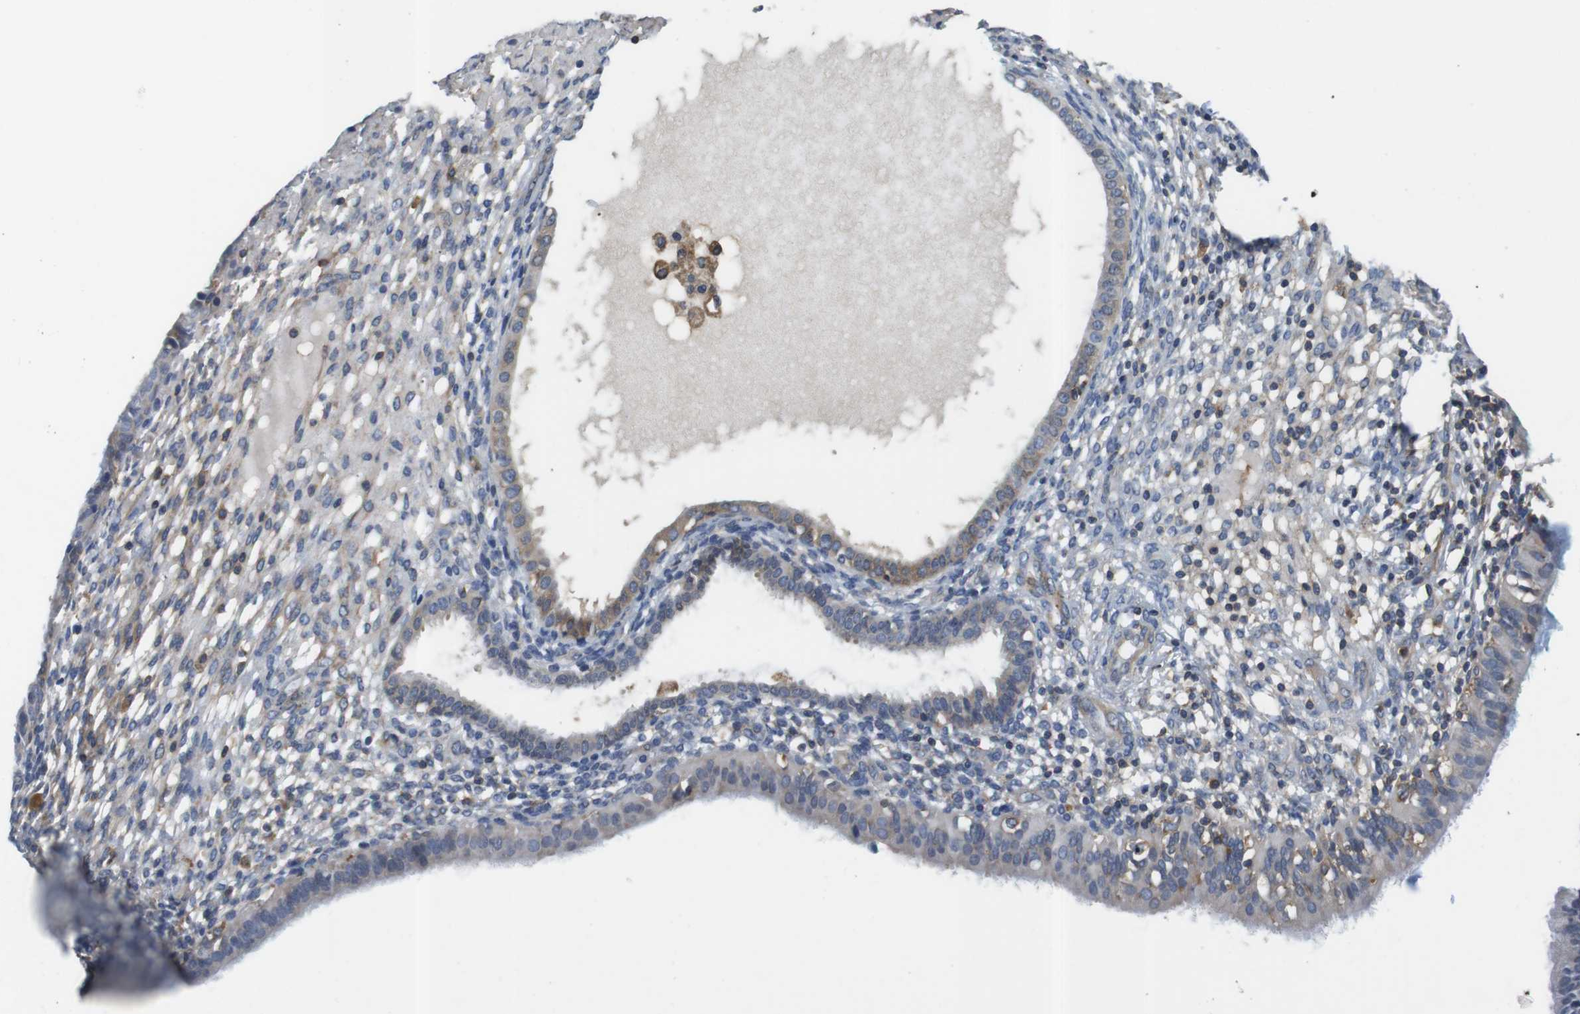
{"staining": {"intensity": "moderate", "quantity": "<25%", "location": "cytoplasmic/membranous"}, "tissue": "endometrium", "cell_type": "Cells in endometrial stroma", "image_type": "normal", "snomed": [{"axis": "morphology", "description": "Normal tissue, NOS"}, {"axis": "topography", "description": "Endometrium"}], "caption": "Immunohistochemistry (IHC) image of benign endometrium: endometrium stained using immunohistochemistry (IHC) exhibits low levels of moderate protein expression localized specifically in the cytoplasmic/membranous of cells in endometrial stroma, appearing as a cytoplasmic/membranous brown color.", "gene": "HERPUD2", "patient": {"sex": "female", "age": 61}}